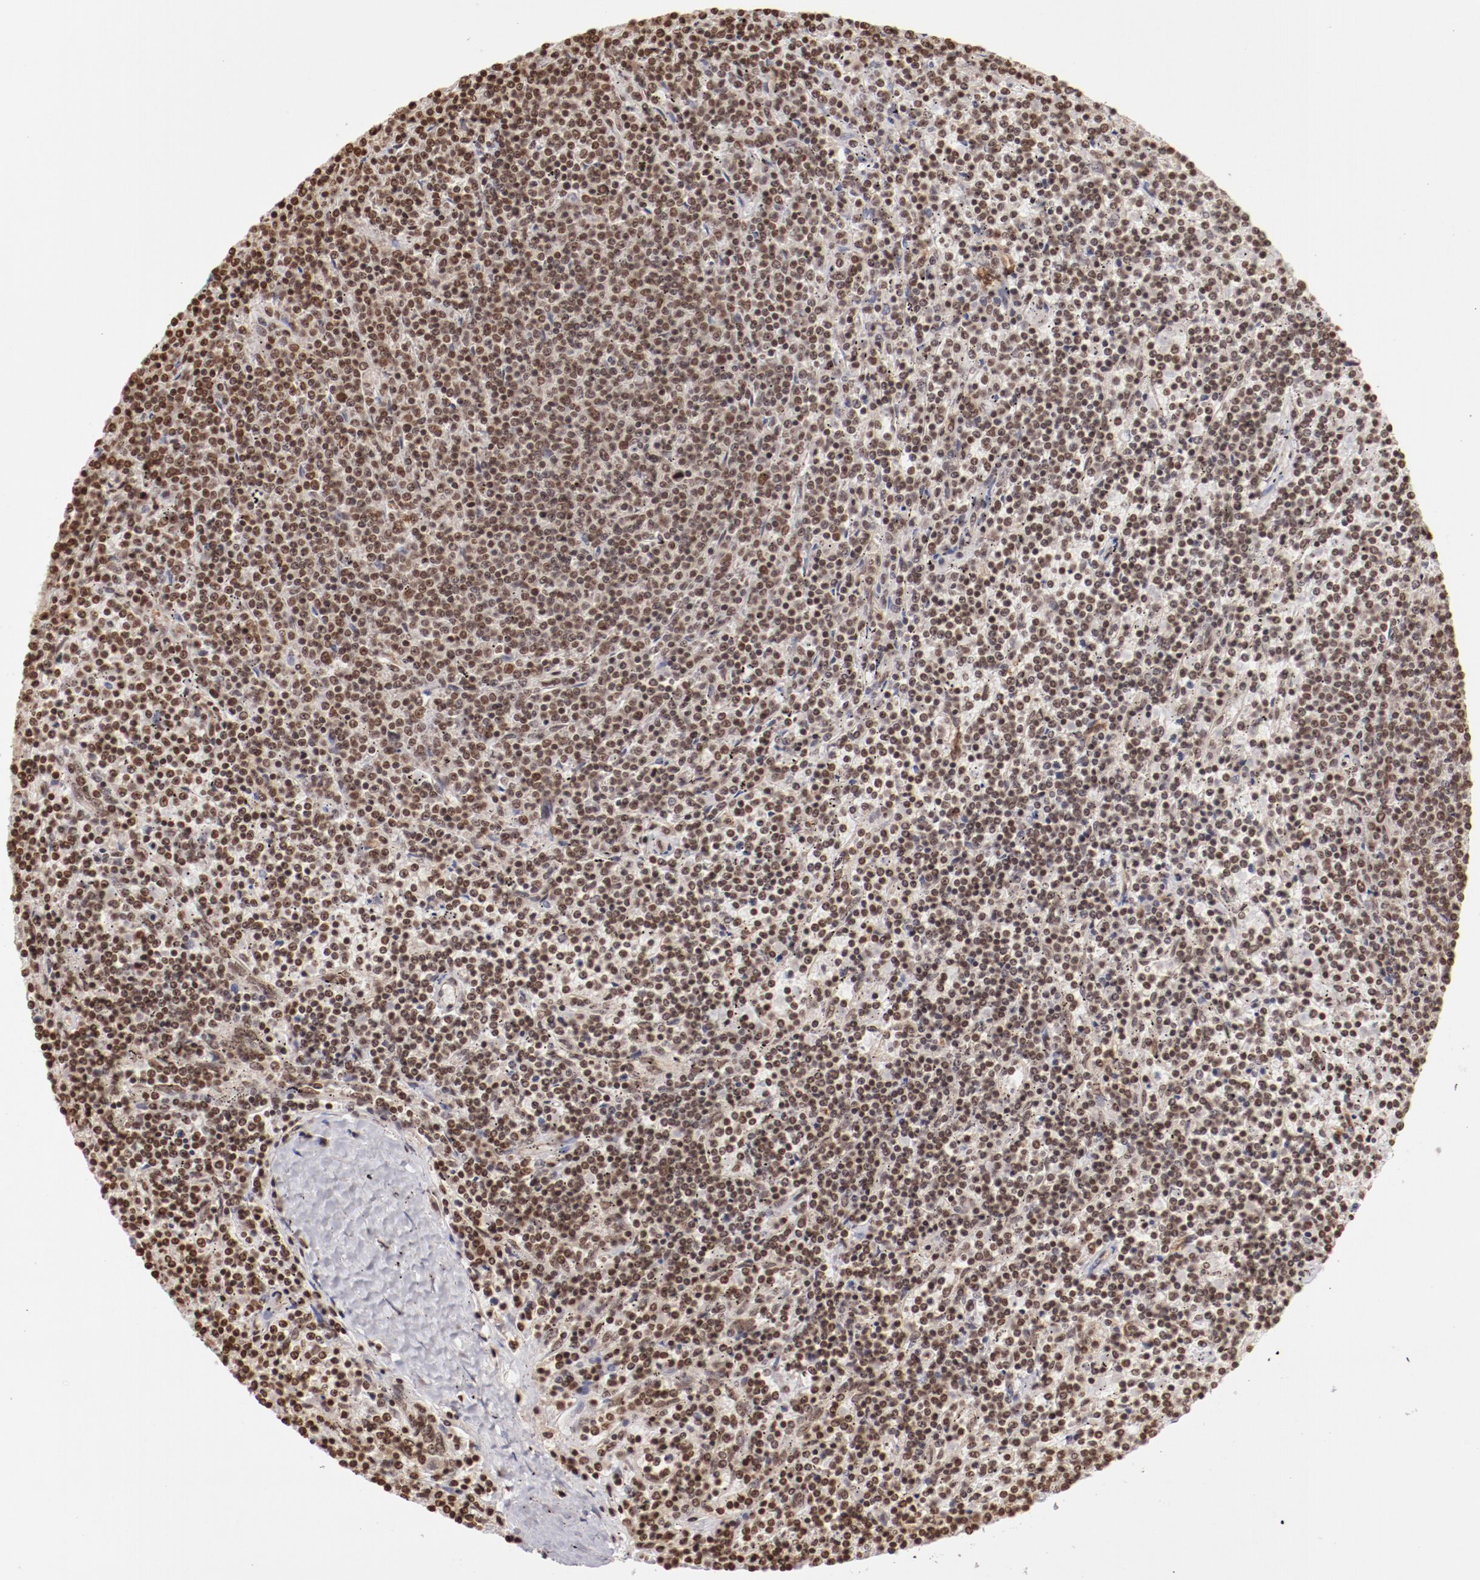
{"staining": {"intensity": "moderate", "quantity": ">75%", "location": "nuclear"}, "tissue": "lymphoma", "cell_type": "Tumor cells", "image_type": "cancer", "snomed": [{"axis": "morphology", "description": "Malignant lymphoma, non-Hodgkin's type, Low grade"}, {"axis": "topography", "description": "Spleen"}], "caption": "Human lymphoma stained with a brown dye displays moderate nuclear positive positivity in about >75% of tumor cells.", "gene": "ABL2", "patient": {"sex": "female", "age": 50}}